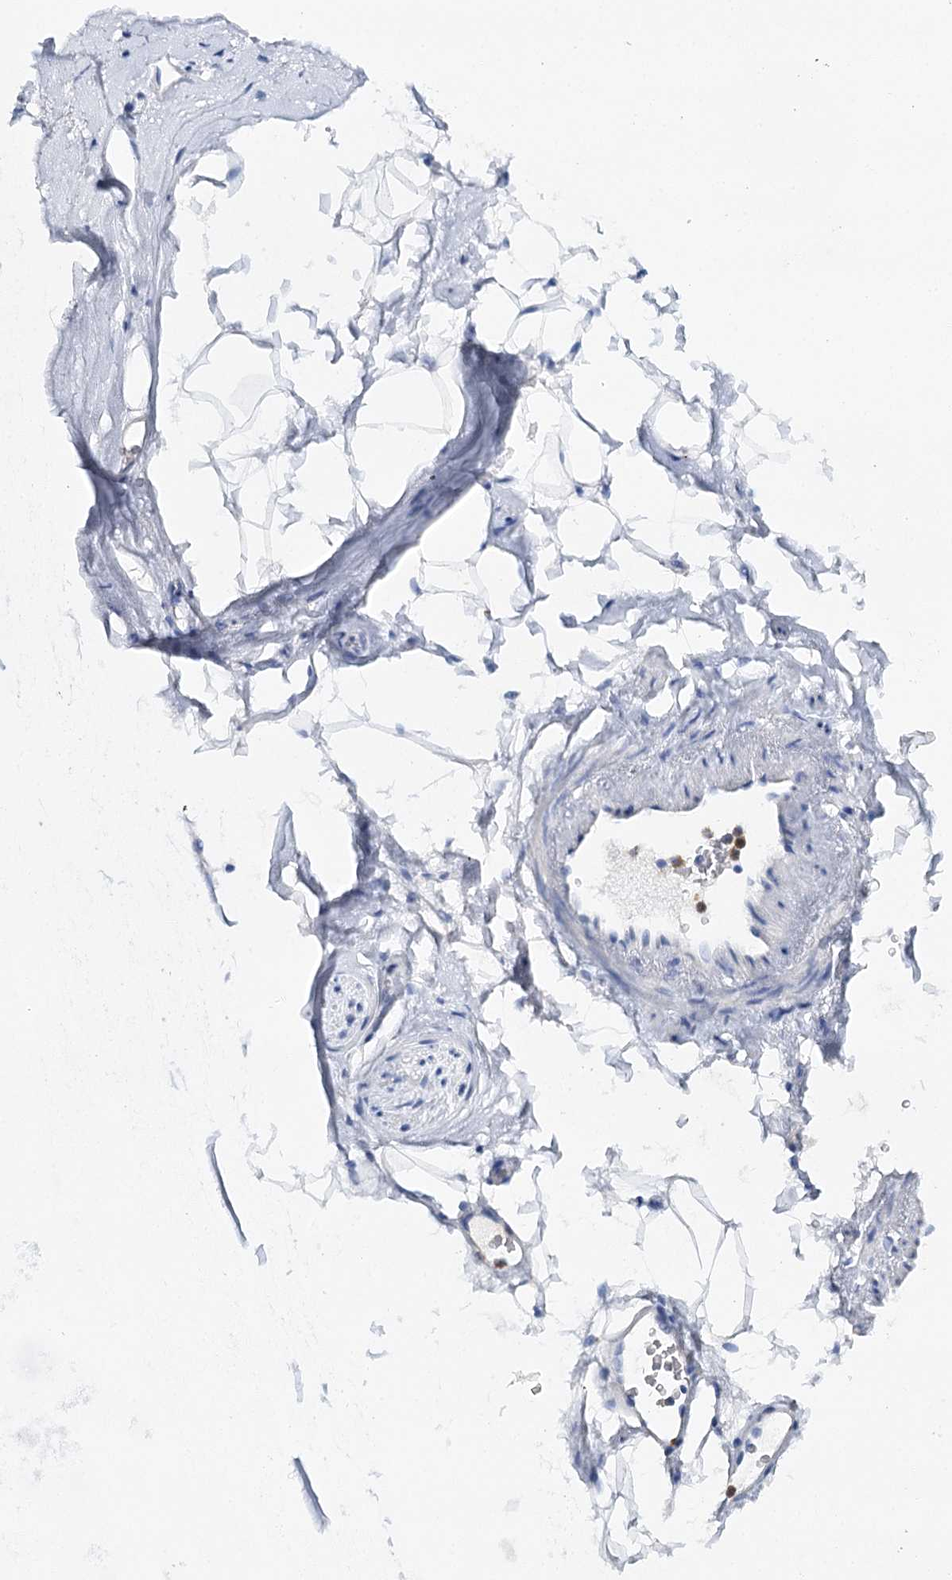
{"staining": {"intensity": "negative", "quantity": "none", "location": "none"}, "tissue": "adipose tissue", "cell_type": "Adipocytes", "image_type": "normal", "snomed": [{"axis": "morphology", "description": "Normal tissue, NOS"}, {"axis": "topography", "description": "Cartilage tissue"}, {"axis": "topography", "description": "Bronchus"}], "caption": "DAB (3,3'-diaminobenzidine) immunohistochemical staining of unremarkable human adipose tissue reveals no significant expression in adipocytes.", "gene": "CEACAM8", "patient": {"sex": "female", "age": 73}}